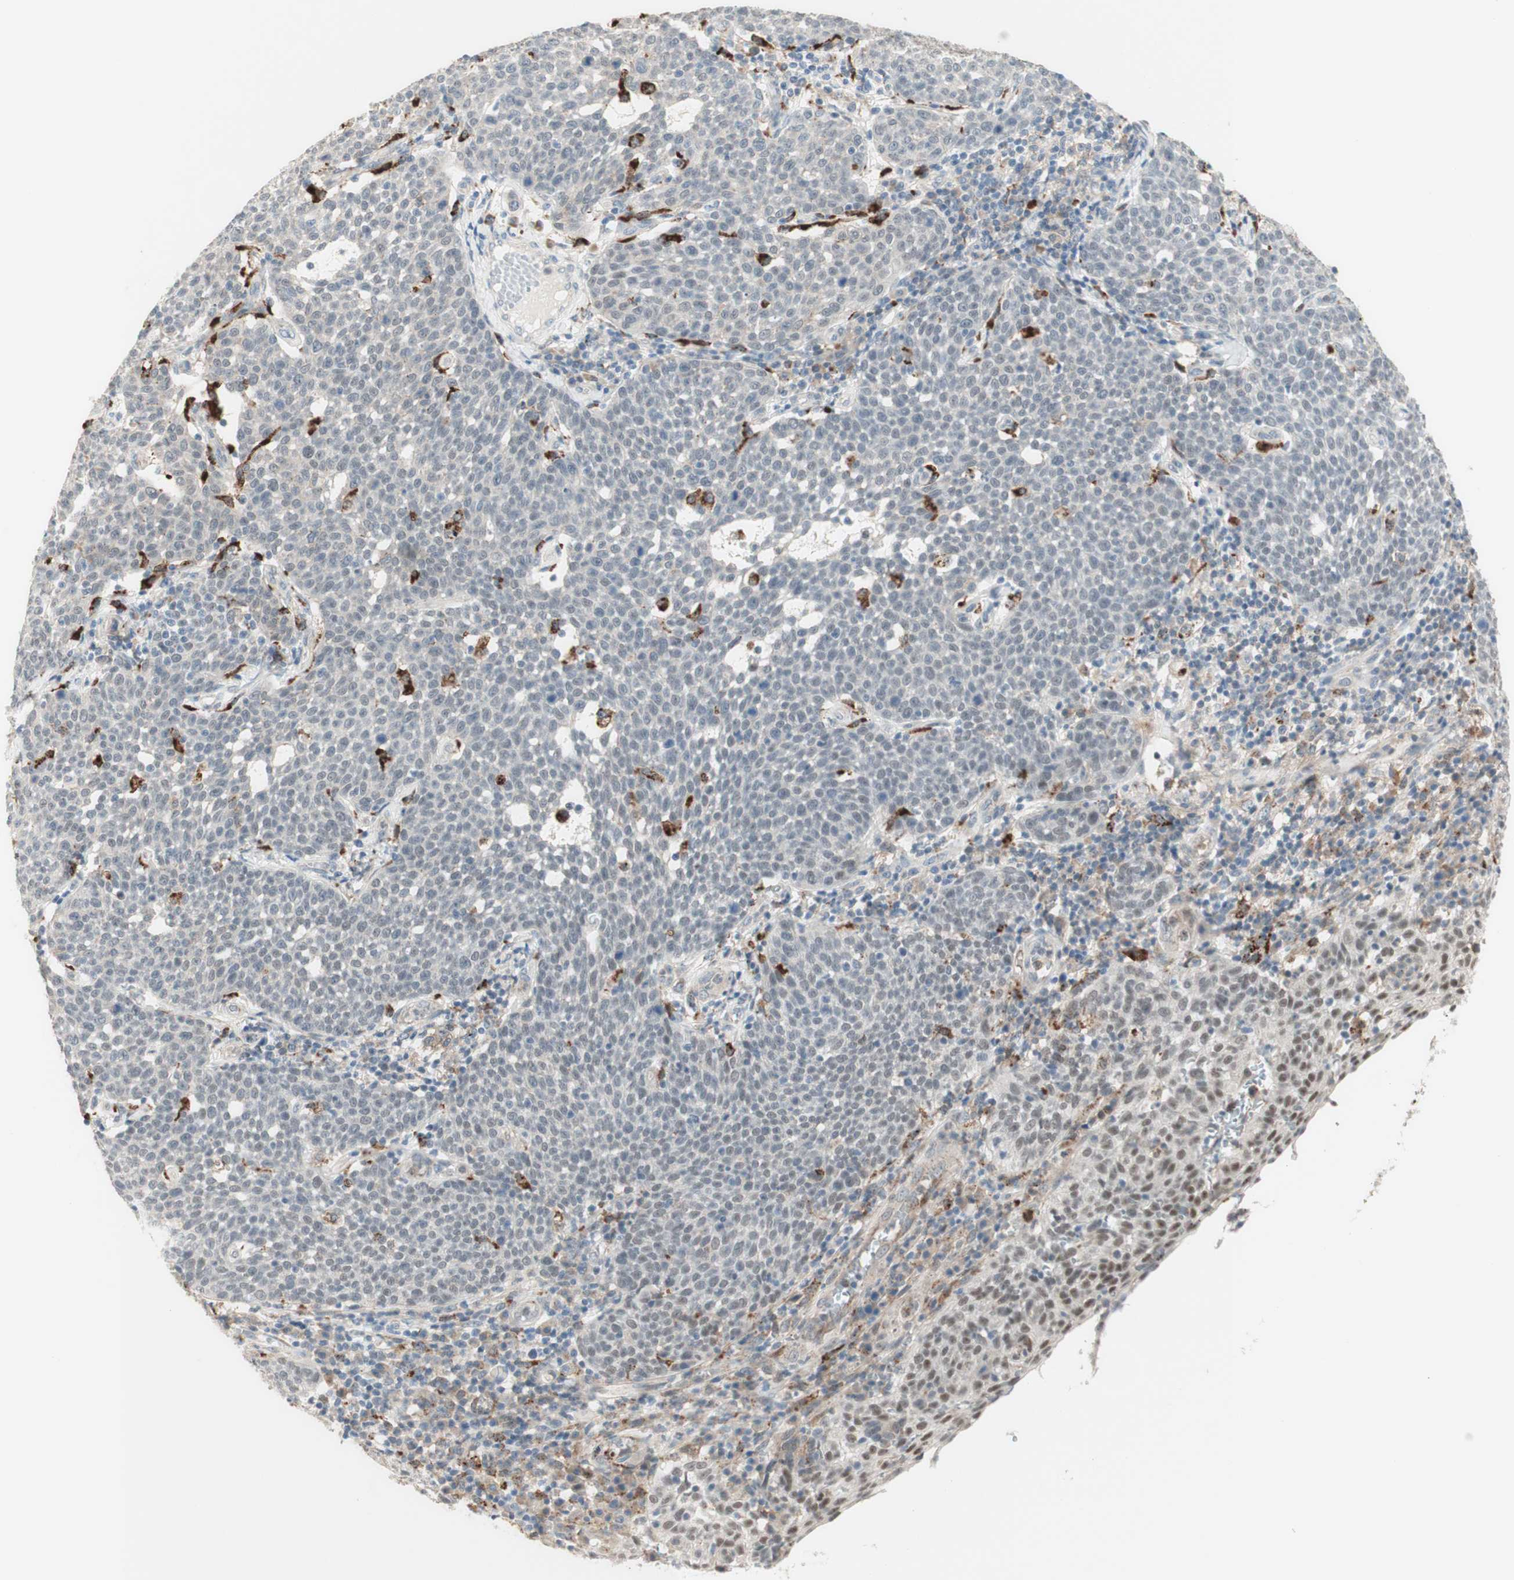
{"staining": {"intensity": "negative", "quantity": "none", "location": "none"}, "tissue": "cervical cancer", "cell_type": "Tumor cells", "image_type": "cancer", "snomed": [{"axis": "morphology", "description": "Squamous cell carcinoma, NOS"}, {"axis": "topography", "description": "Cervix"}], "caption": "This is an IHC photomicrograph of cervical squamous cell carcinoma. There is no staining in tumor cells.", "gene": "GAPT", "patient": {"sex": "female", "age": 34}}